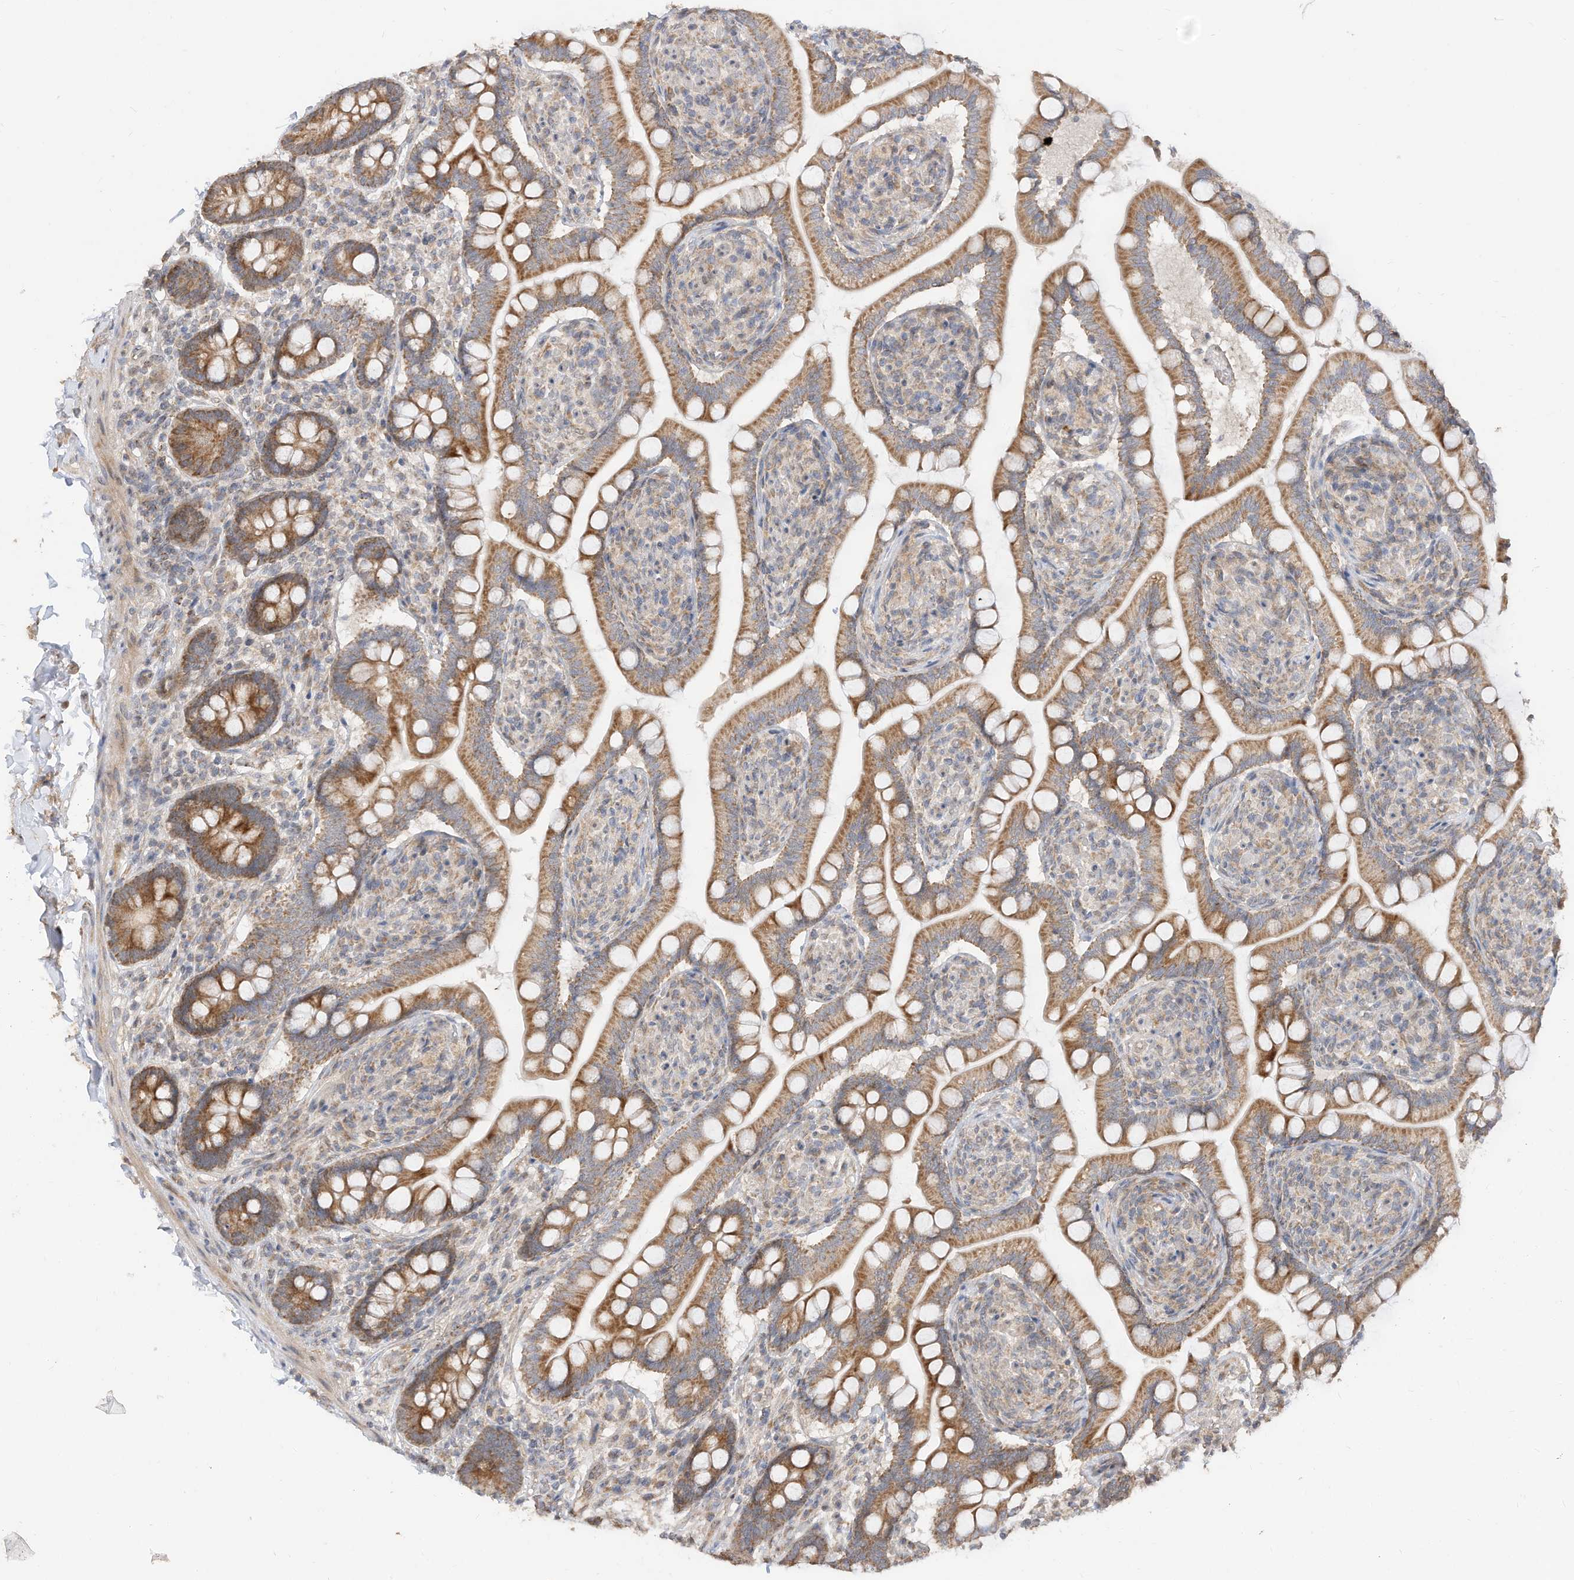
{"staining": {"intensity": "moderate", "quantity": ">75%", "location": "cytoplasmic/membranous"}, "tissue": "small intestine", "cell_type": "Glandular cells", "image_type": "normal", "snomed": [{"axis": "morphology", "description": "Normal tissue, NOS"}, {"axis": "topography", "description": "Small intestine"}], "caption": "Brown immunohistochemical staining in benign human small intestine shows moderate cytoplasmic/membranous positivity in approximately >75% of glandular cells.", "gene": "CAGE1", "patient": {"sex": "female", "age": 64}}